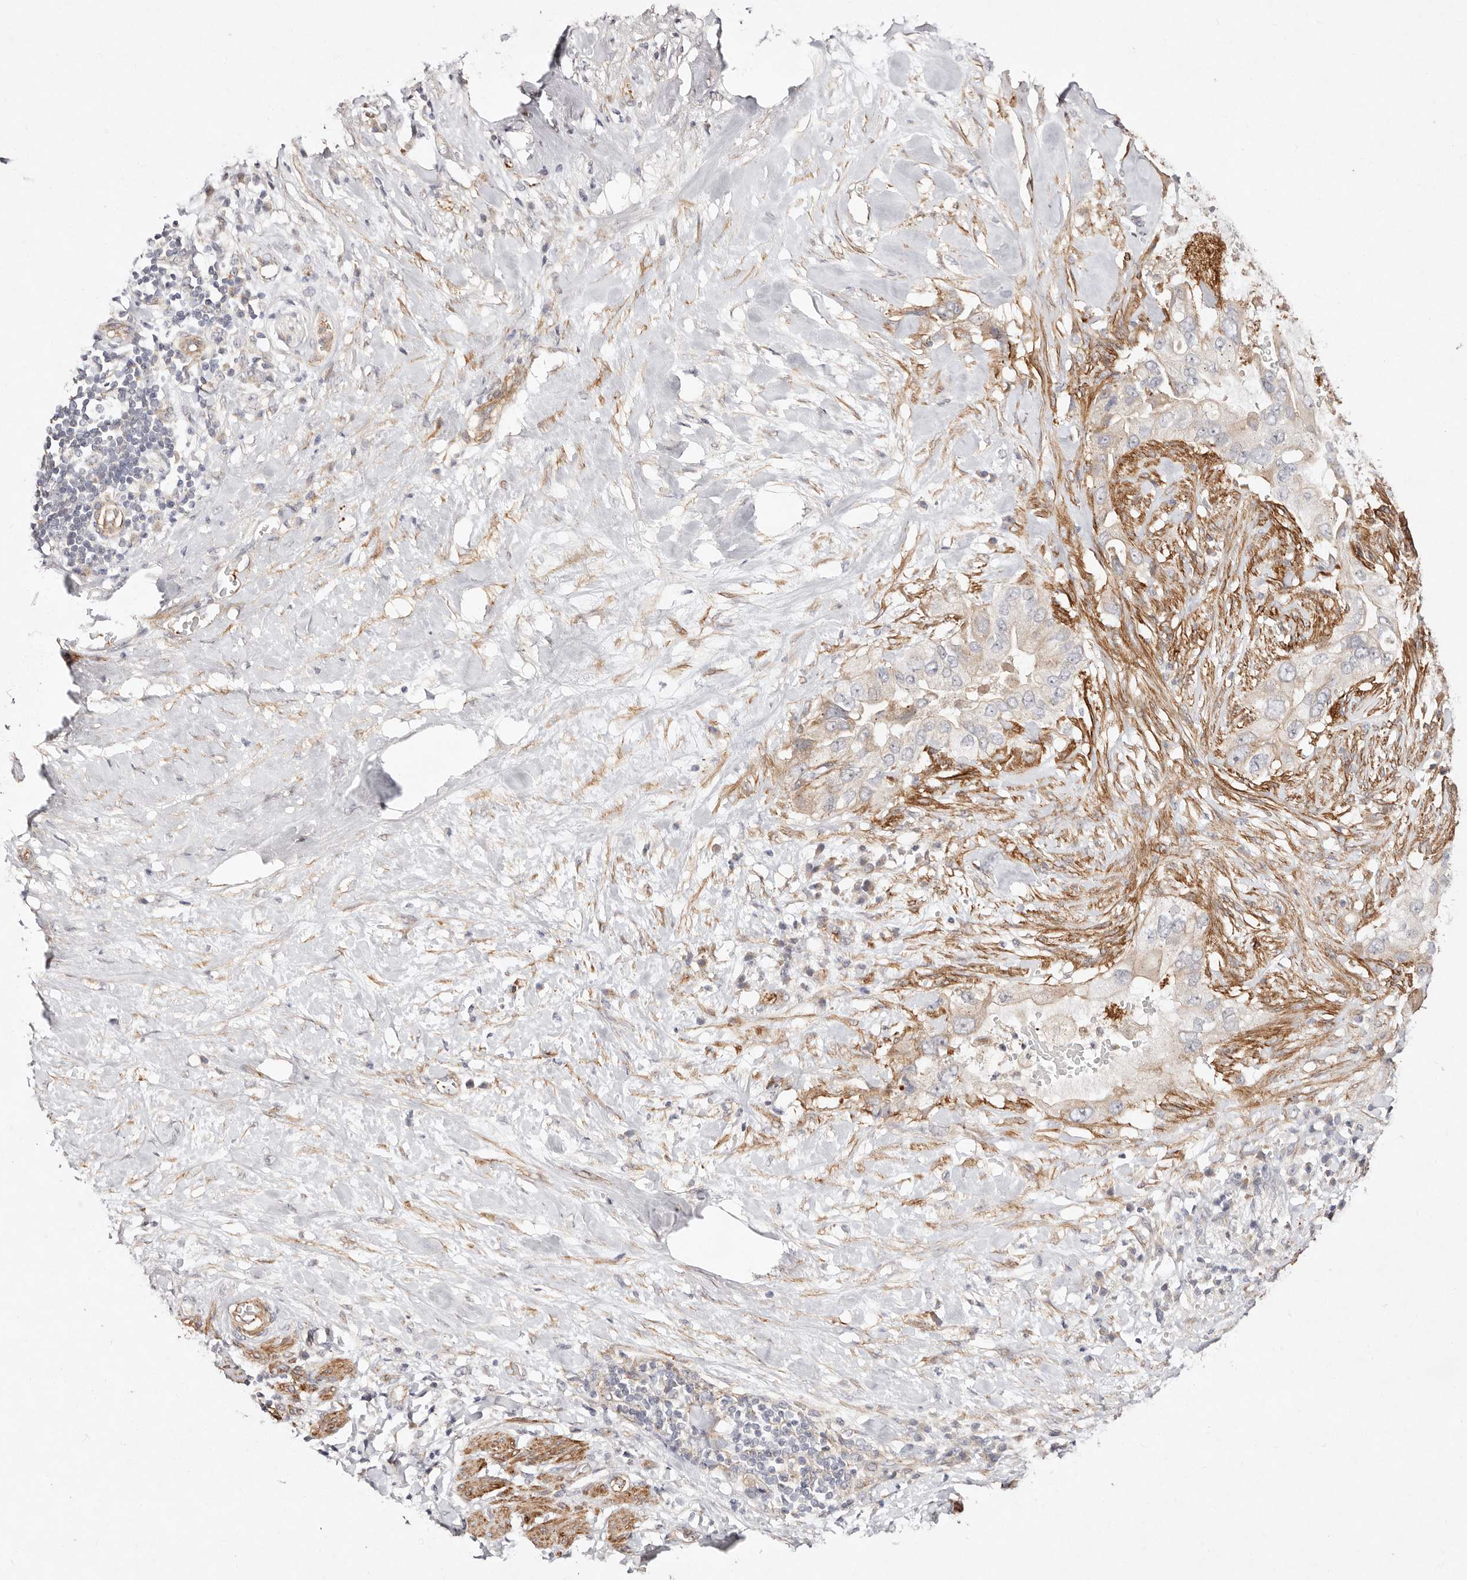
{"staining": {"intensity": "weak", "quantity": "25%-75%", "location": "cytoplasmic/membranous"}, "tissue": "pancreatic cancer", "cell_type": "Tumor cells", "image_type": "cancer", "snomed": [{"axis": "morphology", "description": "Inflammation, NOS"}, {"axis": "morphology", "description": "Adenocarcinoma, NOS"}, {"axis": "topography", "description": "Pancreas"}], "caption": "Tumor cells exhibit weak cytoplasmic/membranous positivity in about 25%-75% of cells in pancreatic adenocarcinoma.", "gene": "MTMR11", "patient": {"sex": "female", "age": 56}}